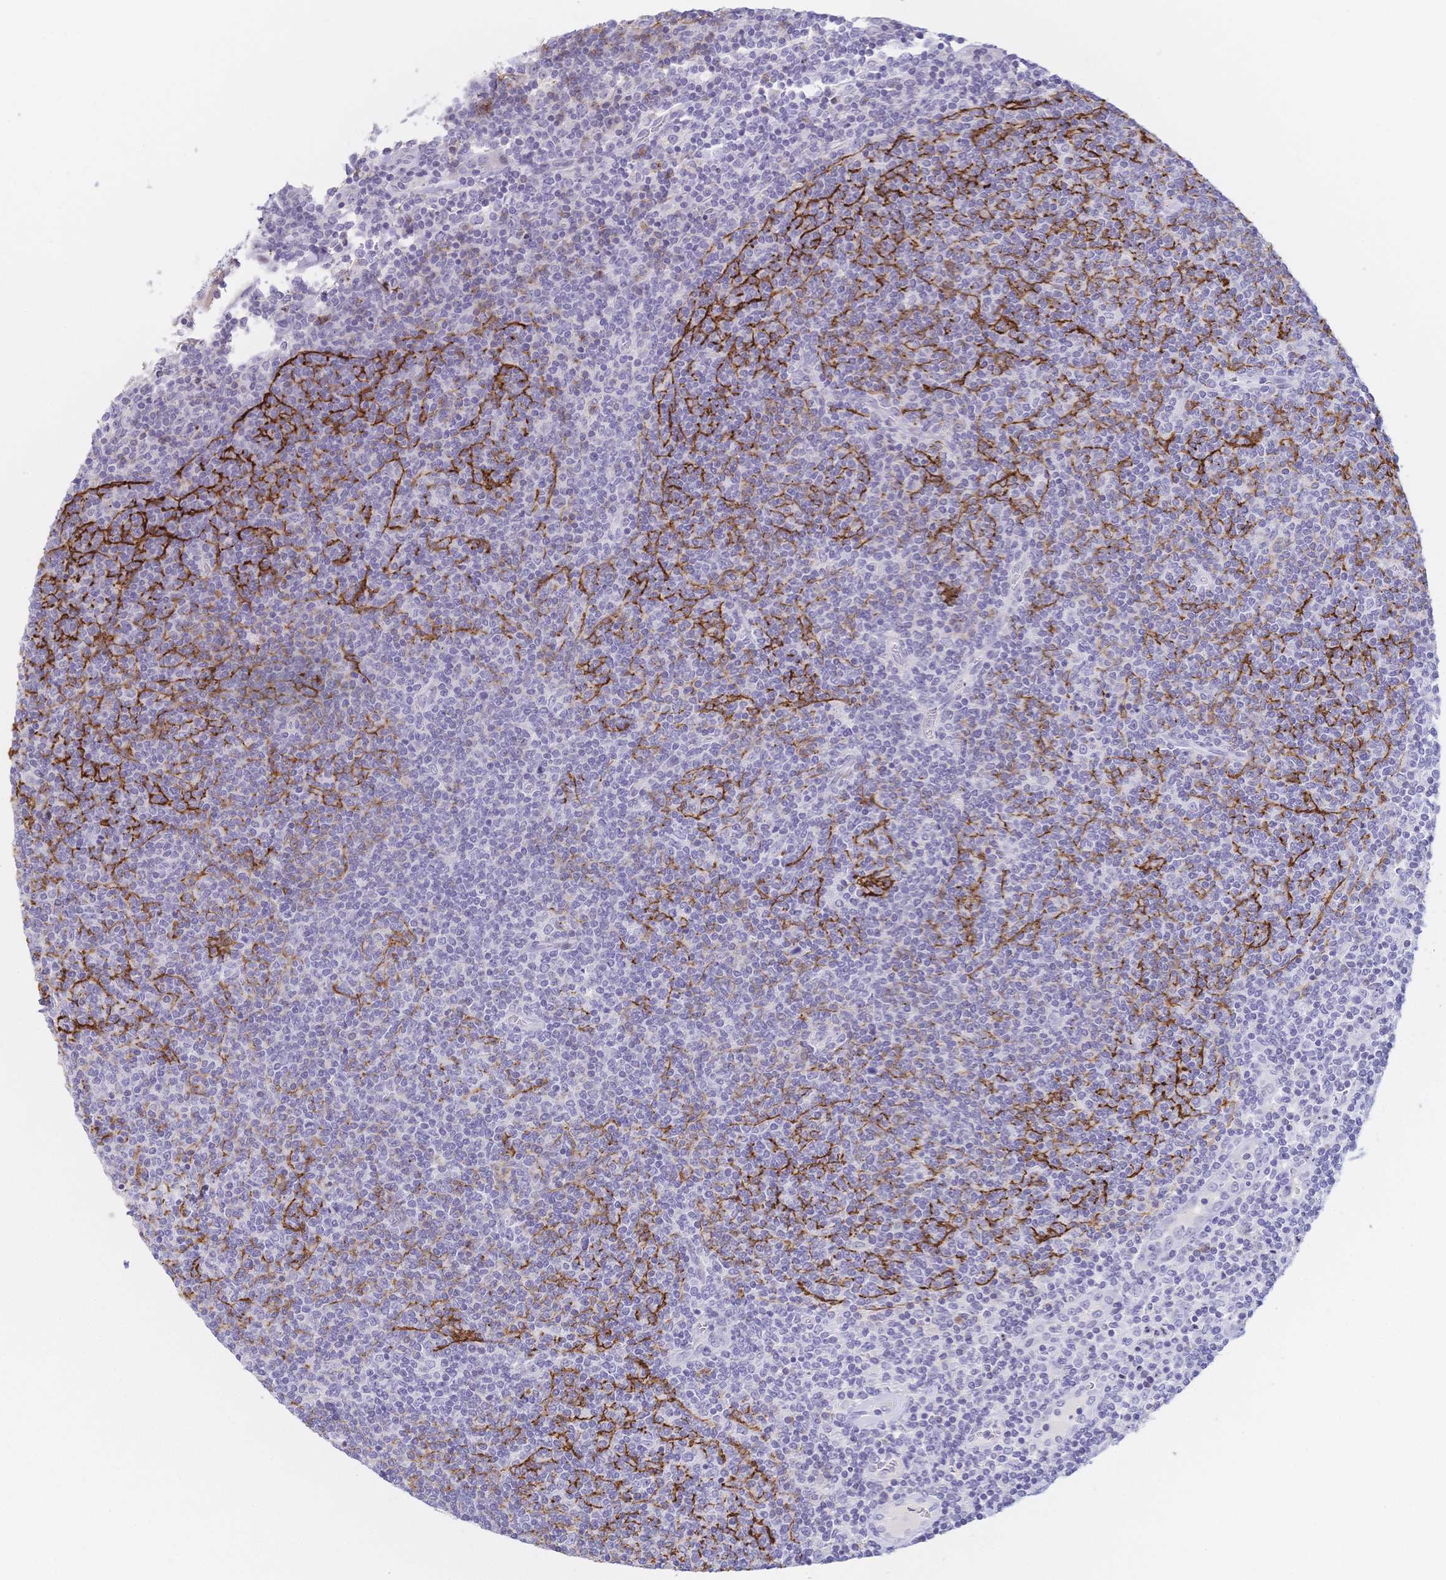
{"staining": {"intensity": "negative", "quantity": "none", "location": "none"}, "tissue": "lymphoma", "cell_type": "Tumor cells", "image_type": "cancer", "snomed": [{"axis": "morphology", "description": "Malignant lymphoma, non-Hodgkin's type, Low grade"}, {"axis": "topography", "description": "Lymph node"}], "caption": "Immunohistochemistry image of malignant lymphoma, non-Hodgkin's type (low-grade) stained for a protein (brown), which exhibits no positivity in tumor cells.", "gene": "CR2", "patient": {"sex": "male", "age": 52}}